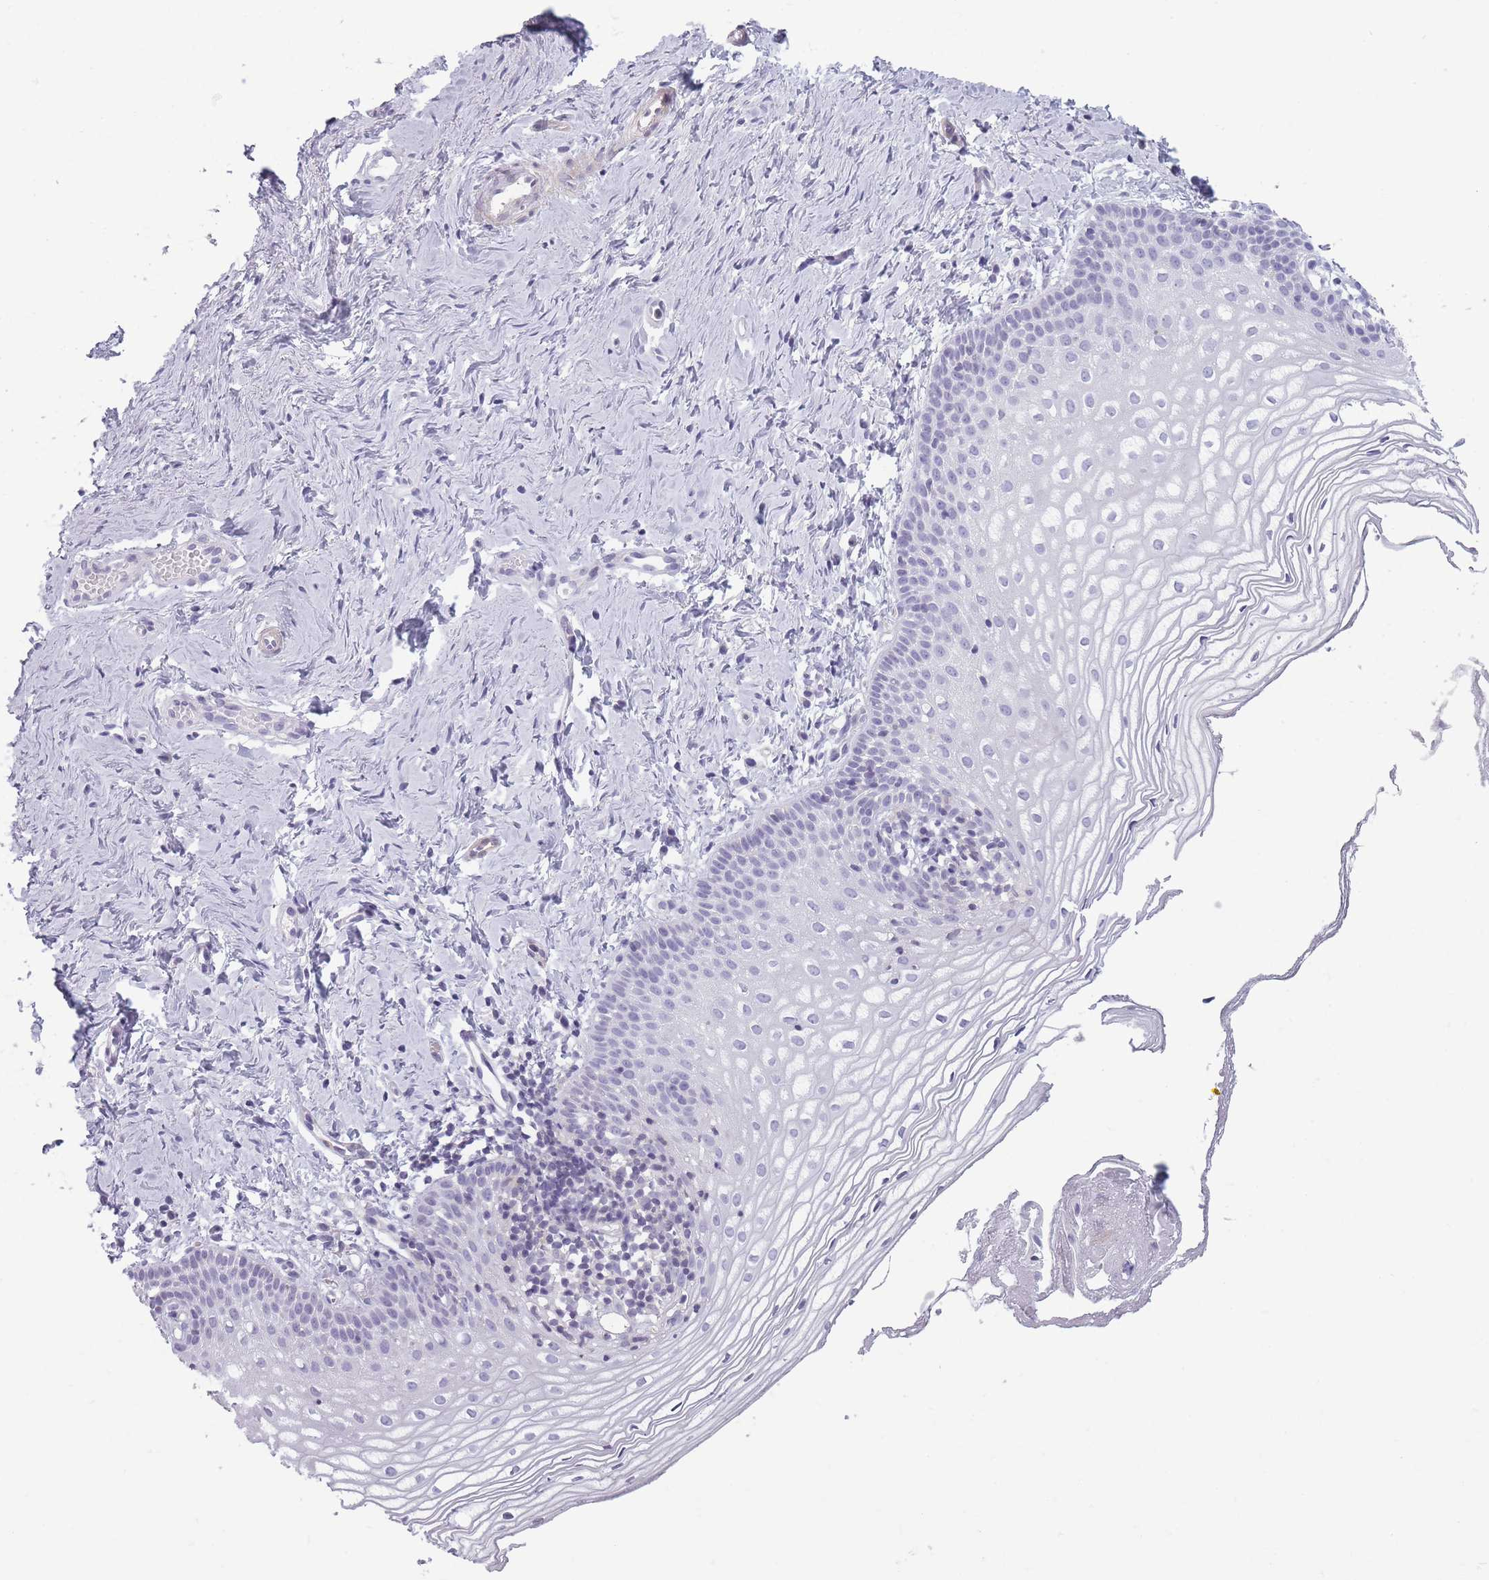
{"staining": {"intensity": "negative", "quantity": "none", "location": "none"}, "tissue": "vagina", "cell_type": "Squamous epithelial cells", "image_type": "normal", "snomed": [{"axis": "morphology", "description": "Normal tissue, NOS"}, {"axis": "topography", "description": "Vagina"}], "caption": "An IHC micrograph of normal vagina is shown. There is no staining in squamous epithelial cells of vagina. (Stains: DAB (3,3'-diaminobenzidine) immunohistochemistry (IHC) with hematoxylin counter stain, Microscopy: brightfield microscopy at high magnification).", "gene": "GGT1", "patient": {"sex": "female", "age": 56}}